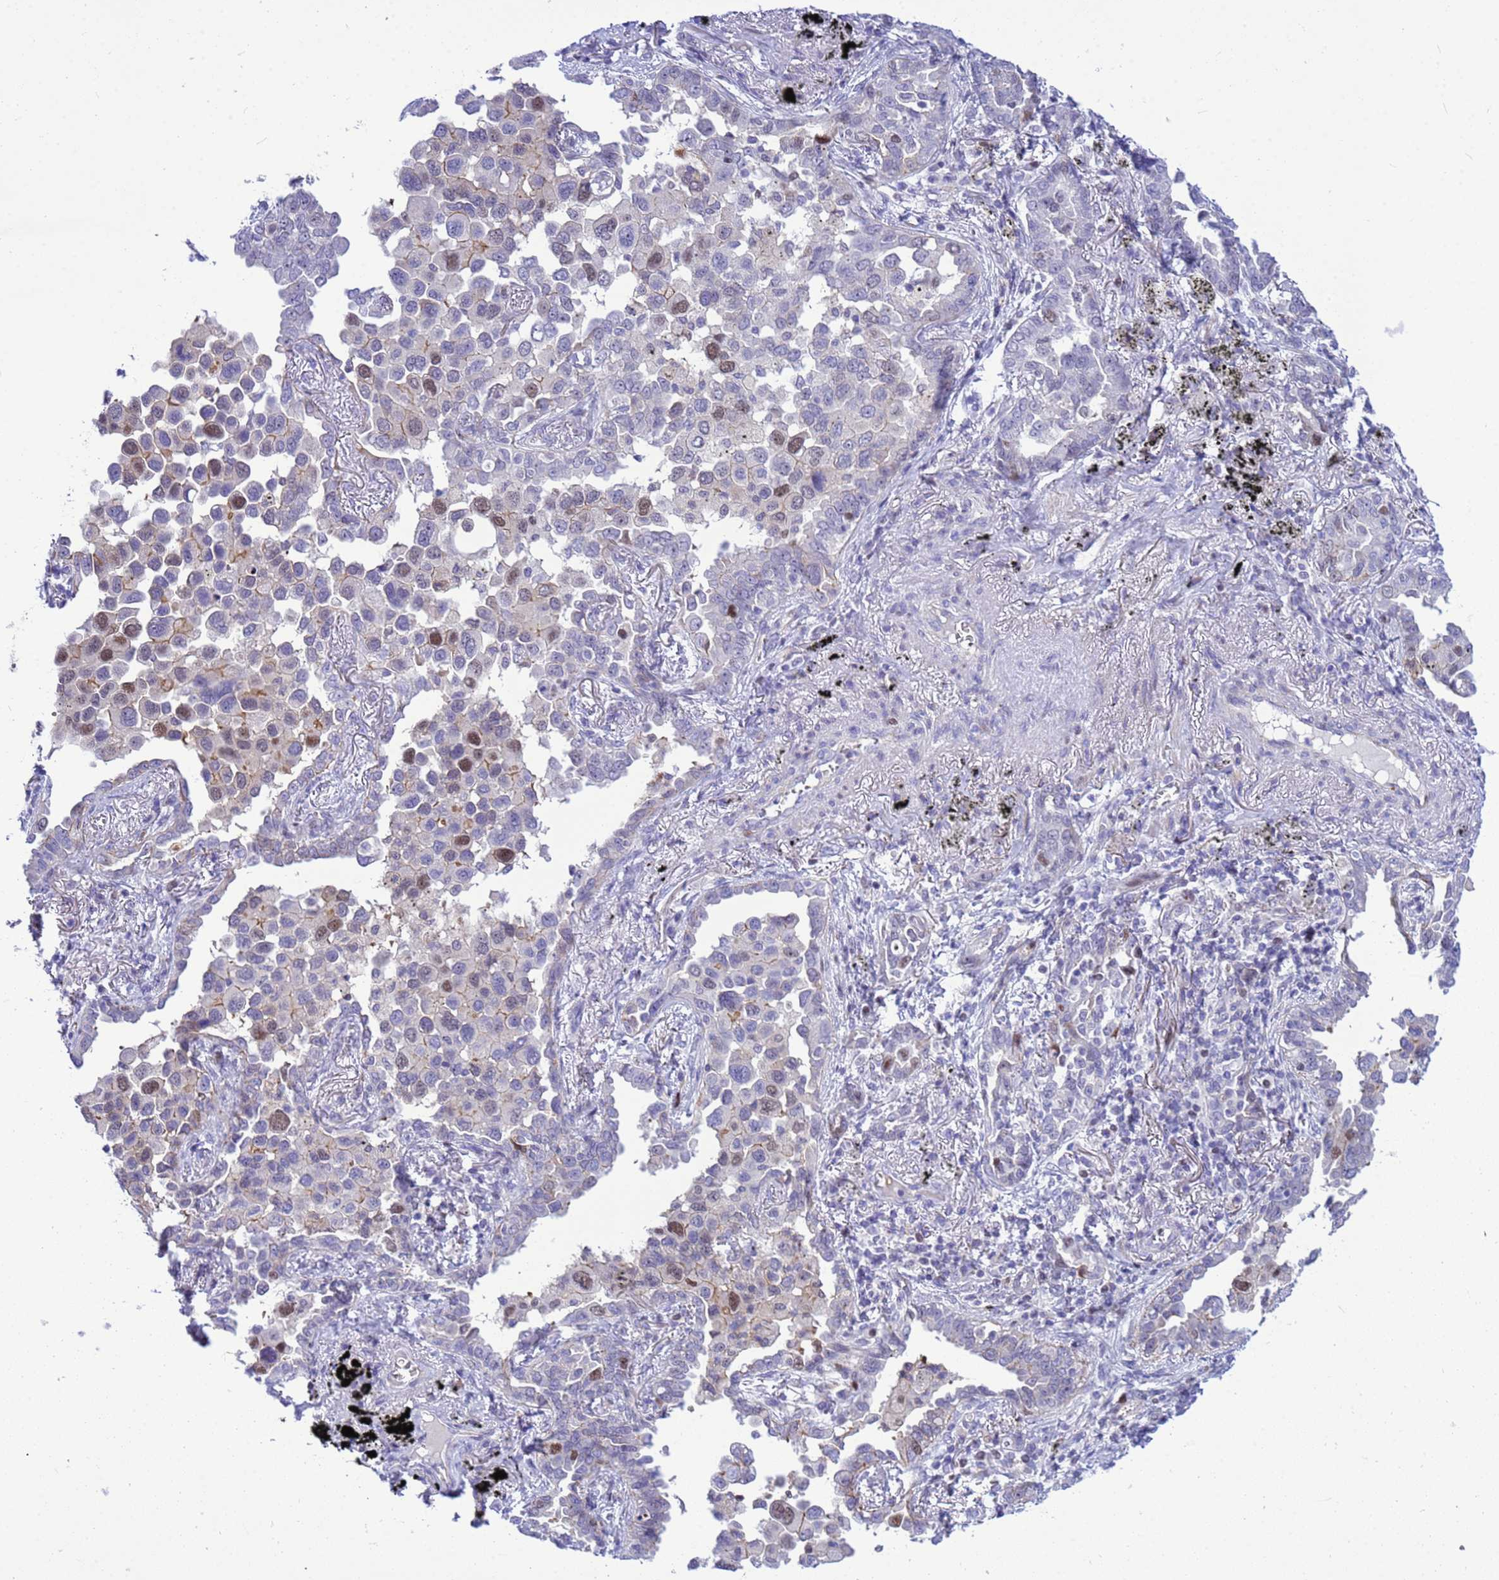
{"staining": {"intensity": "moderate", "quantity": "<25%", "location": "nuclear"}, "tissue": "lung cancer", "cell_type": "Tumor cells", "image_type": "cancer", "snomed": [{"axis": "morphology", "description": "Adenocarcinoma, NOS"}, {"axis": "topography", "description": "Lung"}], "caption": "This image exhibits immunohistochemistry staining of lung cancer (adenocarcinoma), with low moderate nuclear expression in approximately <25% of tumor cells.", "gene": "ADAMTS7", "patient": {"sex": "male", "age": 67}}